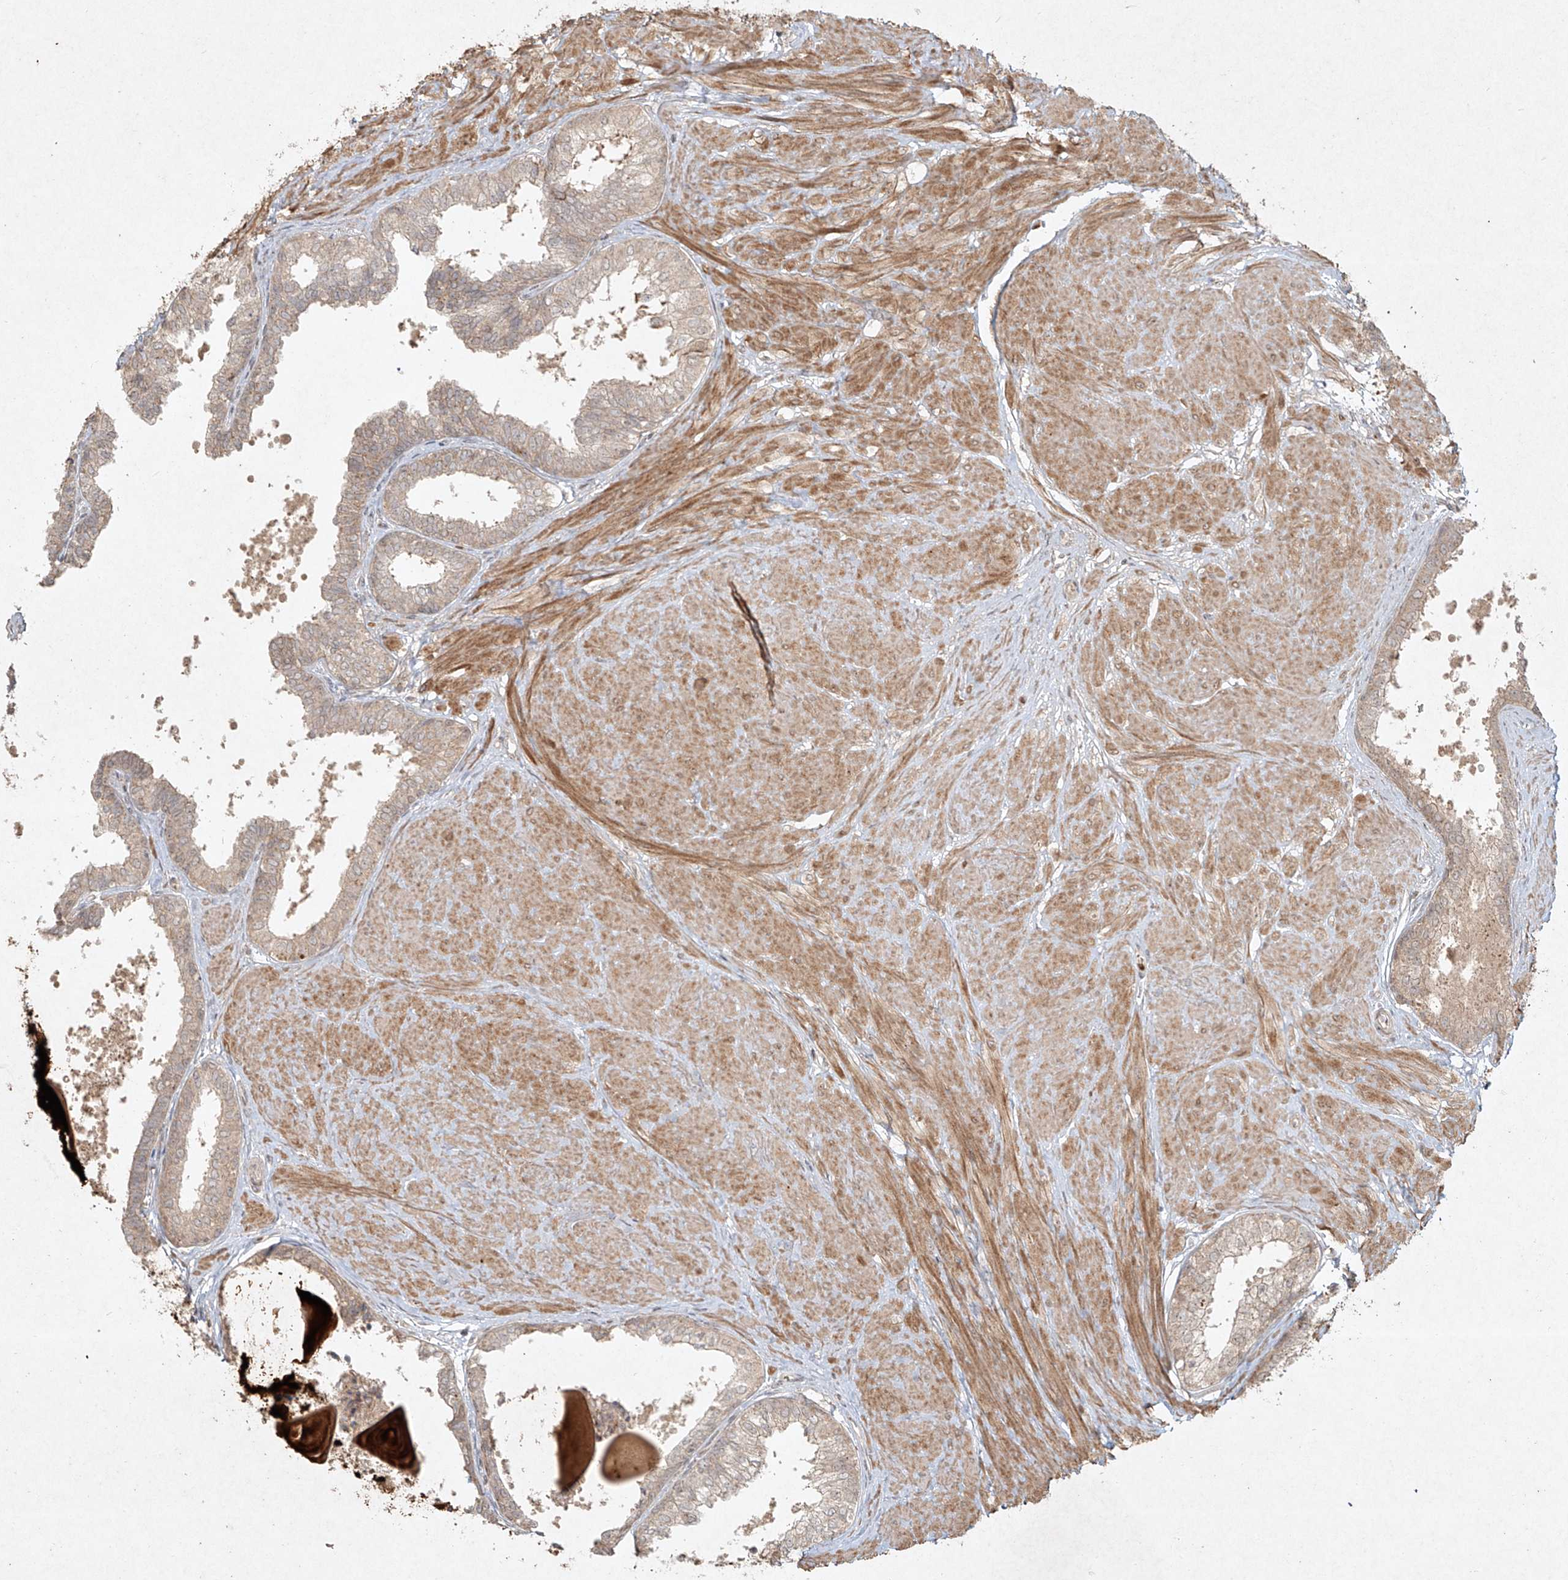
{"staining": {"intensity": "weak", "quantity": "25%-75%", "location": "cytoplasmic/membranous"}, "tissue": "prostate", "cell_type": "Glandular cells", "image_type": "normal", "snomed": [{"axis": "morphology", "description": "Normal tissue, NOS"}, {"axis": "topography", "description": "Prostate"}], "caption": "DAB immunohistochemical staining of unremarkable human prostate demonstrates weak cytoplasmic/membranous protein staining in about 25%-75% of glandular cells. (DAB (3,3'-diaminobenzidine) IHC, brown staining for protein, blue staining for nuclei).", "gene": "CYYR1", "patient": {"sex": "male", "age": 48}}